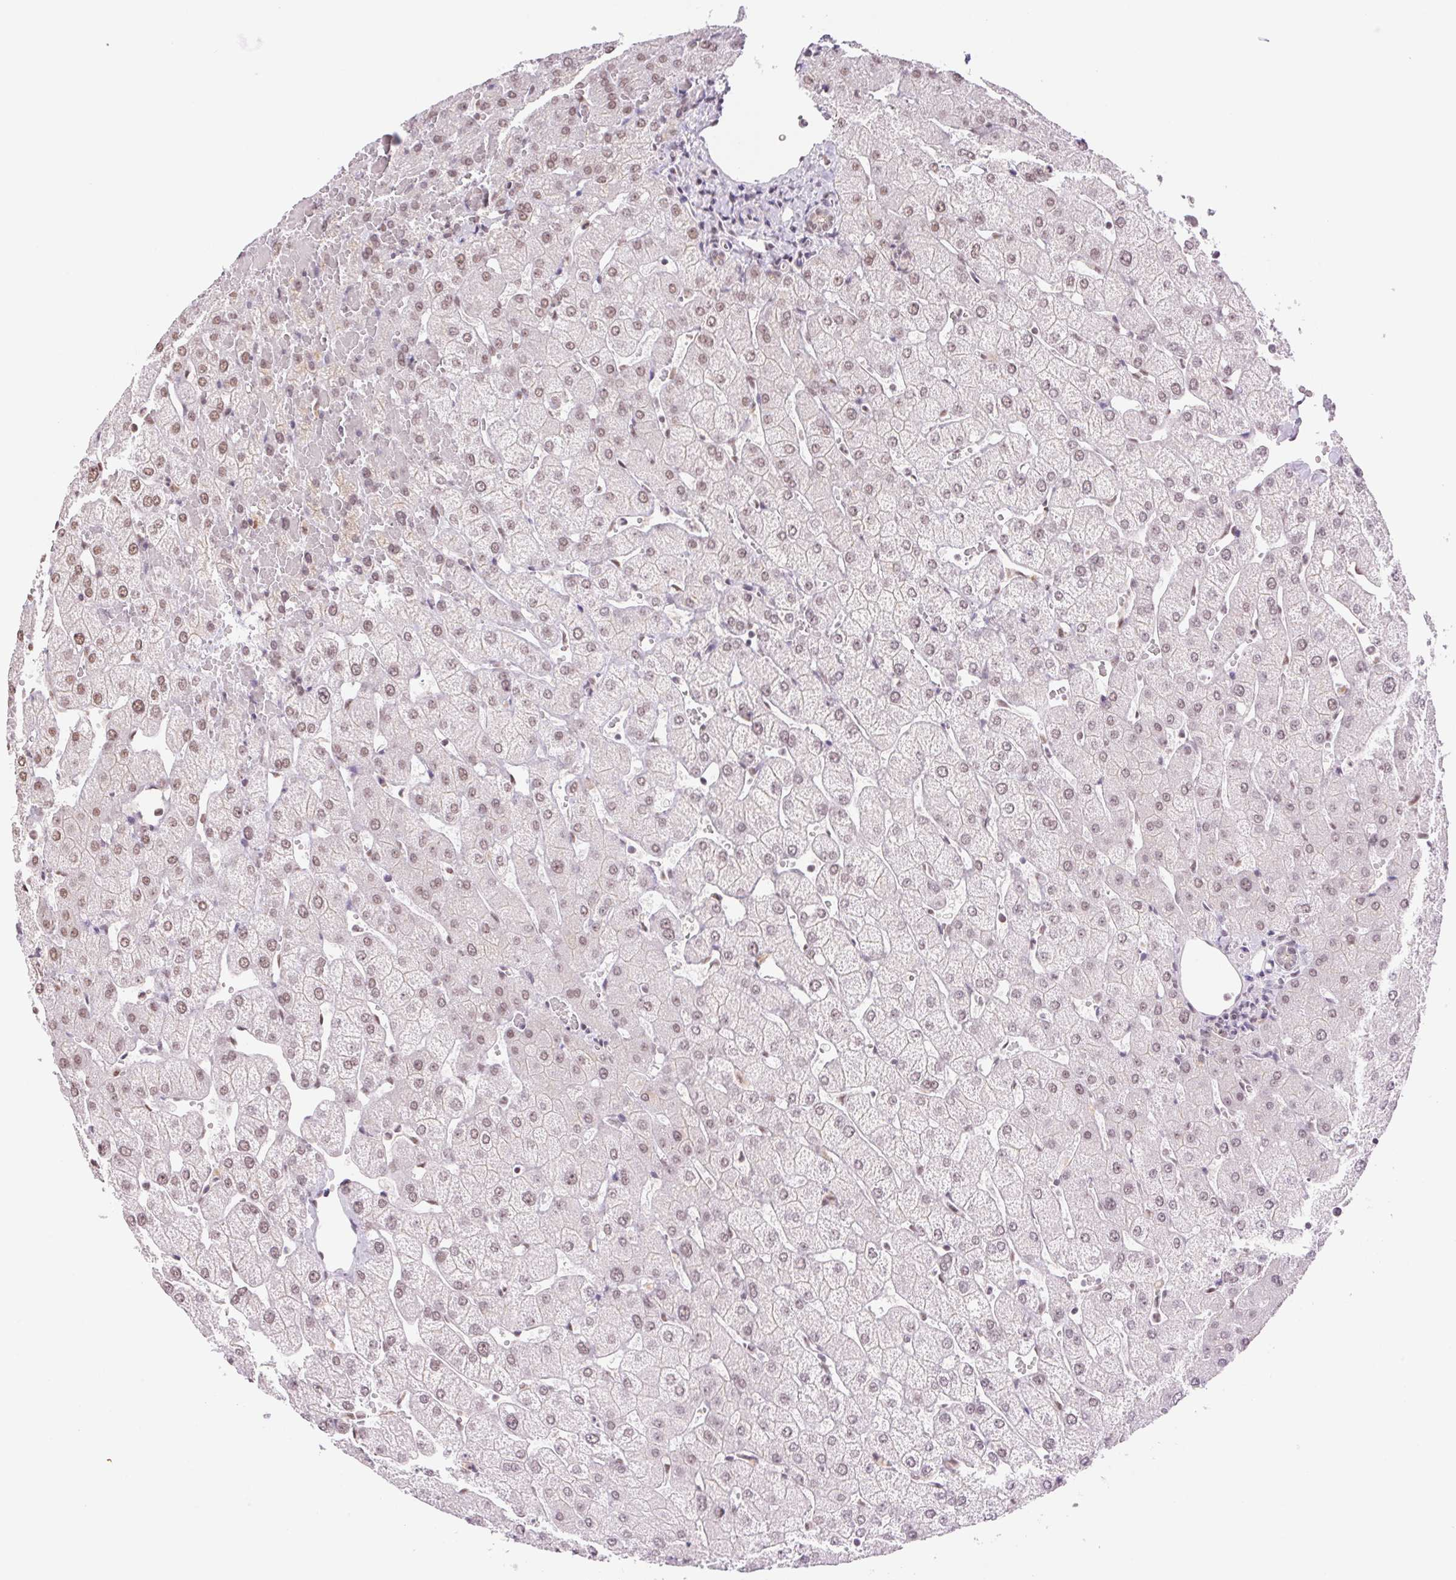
{"staining": {"intensity": "negative", "quantity": "none", "location": "none"}, "tissue": "liver", "cell_type": "Cholangiocytes", "image_type": "normal", "snomed": [{"axis": "morphology", "description": "Normal tissue, NOS"}, {"axis": "topography", "description": "Liver"}], "caption": "Immunohistochemistry (IHC) histopathology image of normal human liver stained for a protein (brown), which reveals no expression in cholangiocytes.", "gene": "RPRD1B", "patient": {"sex": "female", "age": 54}}